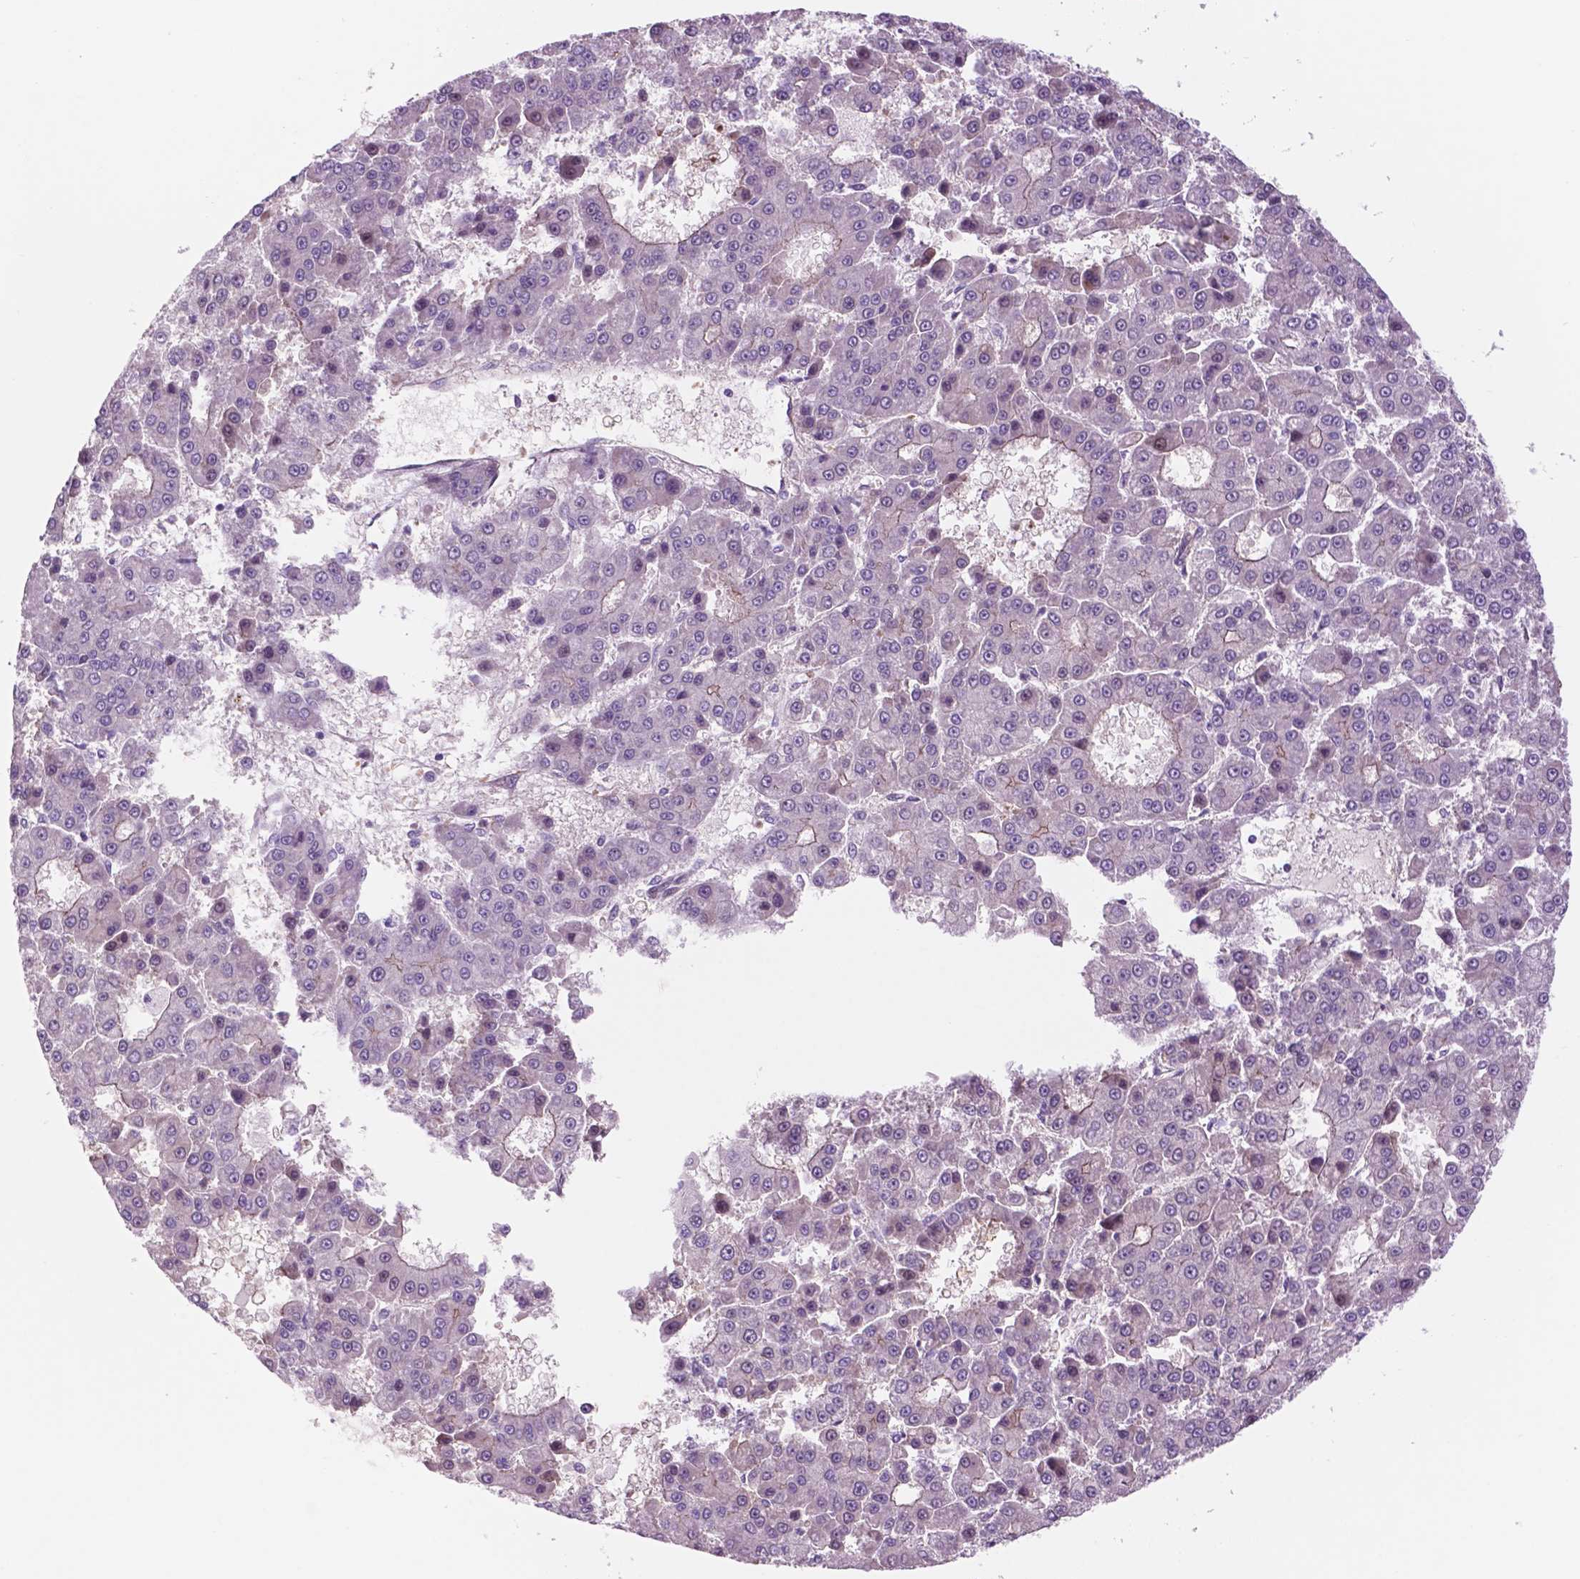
{"staining": {"intensity": "weak", "quantity": "<25%", "location": "cytoplasmic/membranous"}, "tissue": "liver cancer", "cell_type": "Tumor cells", "image_type": "cancer", "snomed": [{"axis": "morphology", "description": "Carcinoma, Hepatocellular, NOS"}, {"axis": "topography", "description": "Liver"}], "caption": "The IHC photomicrograph has no significant positivity in tumor cells of liver cancer tissue.", "gene": "RND3", "patient": {"sex": "male", "age": 70}}